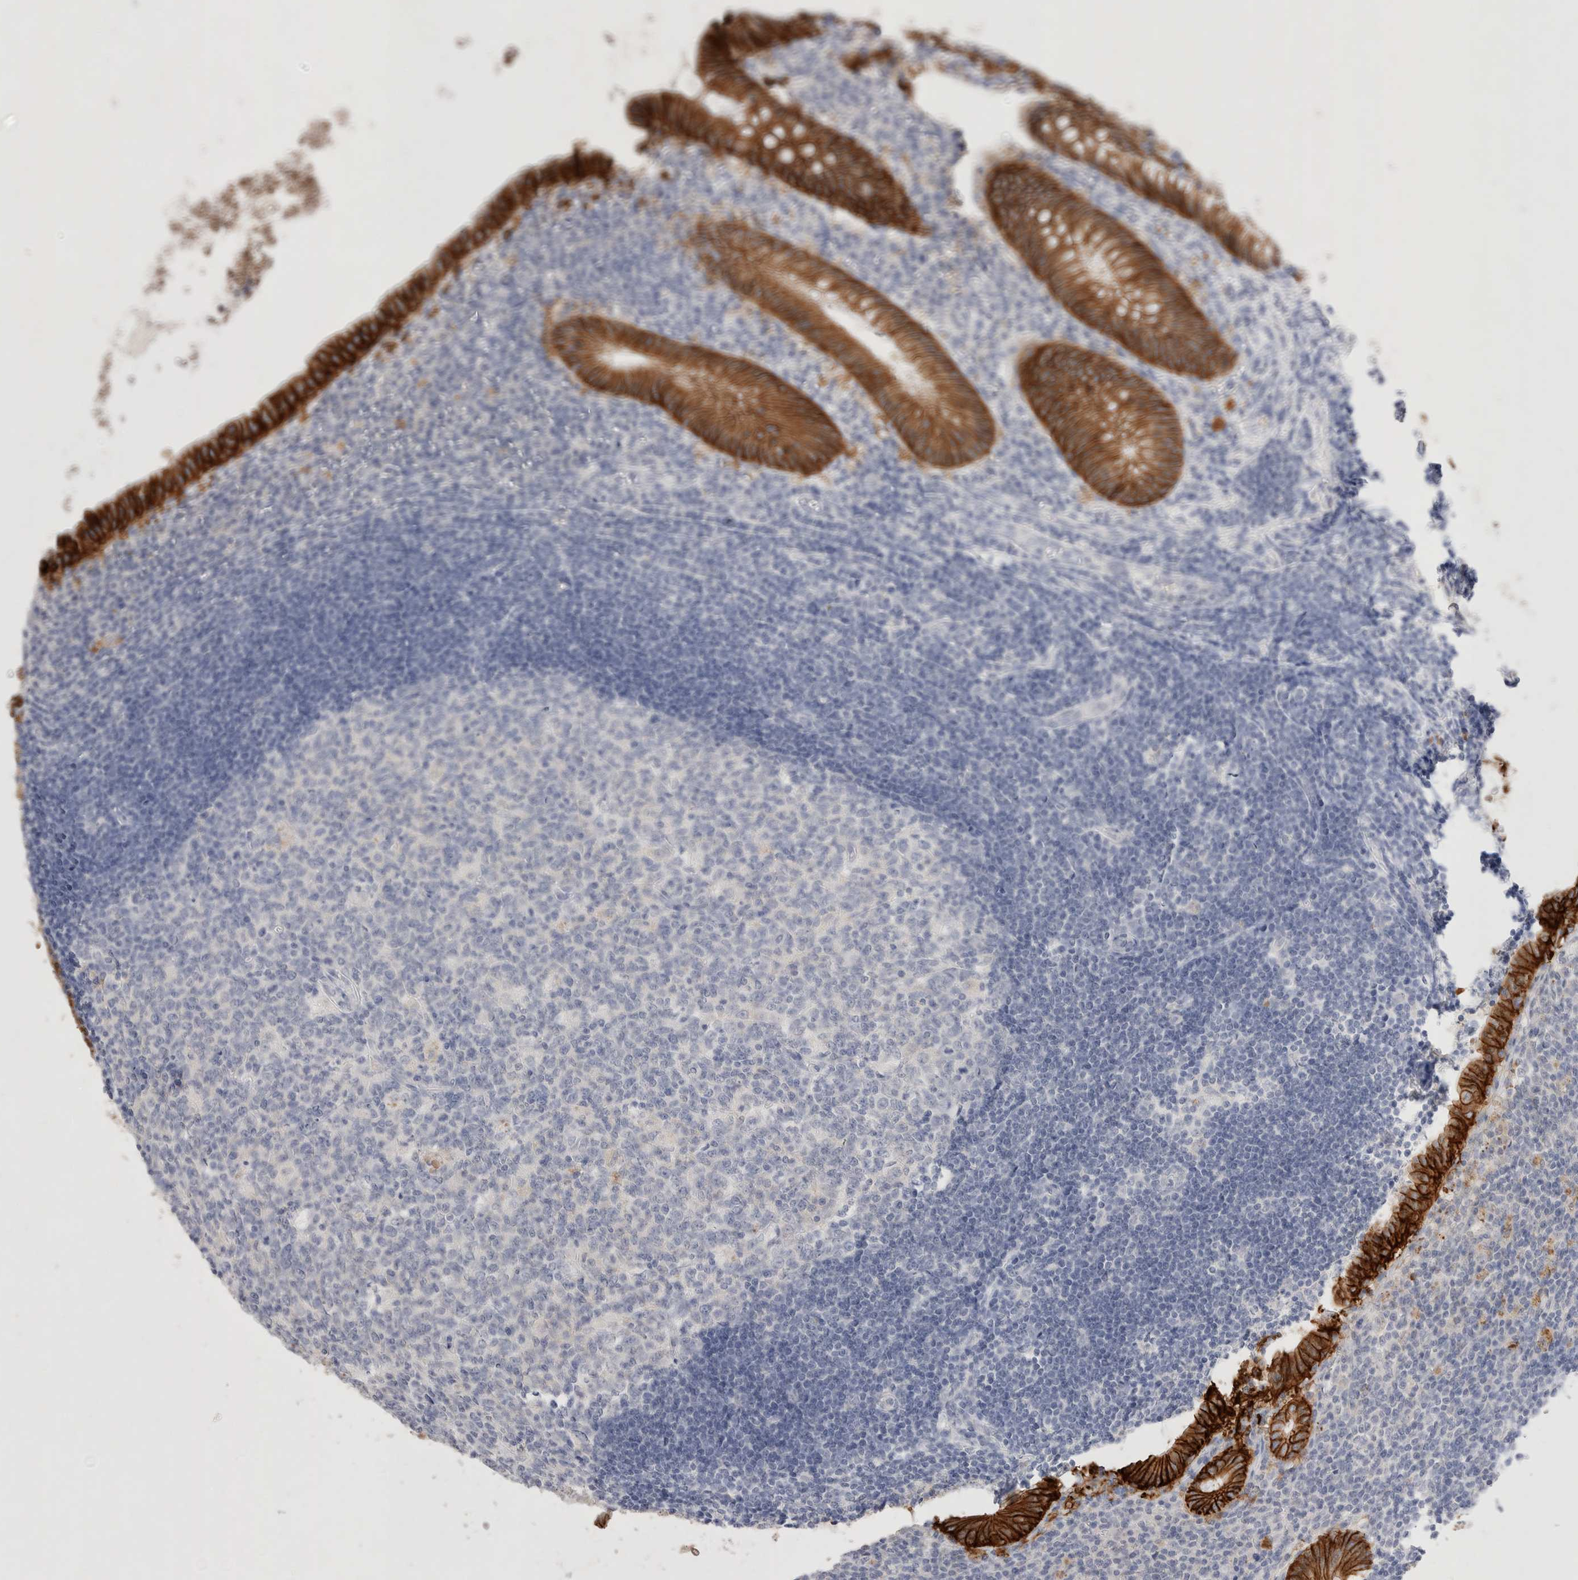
{"staining": {"intensity": "strong", "quantity": ">75%", "location": "cytoplasmic/membranous"}, "tissue": "appendix", "cell_type": "Glandular cells", "image_type": "normal", "snomed": [{"axis": "morphology", "description": "Normal tissue, NOS"}, {"axis": "topography", "description": "Appendix"}], "caption": "This photomicrograph displays normal appendix stained with immunohistochemistry to label a protein in brown. The cytoplasmic/membranous of glandular cells show strong positivity for the protein. Nuclei are counter-stained blue.", "gene": "EPCAM", "patient": {"sex": "female", "age": 54}}